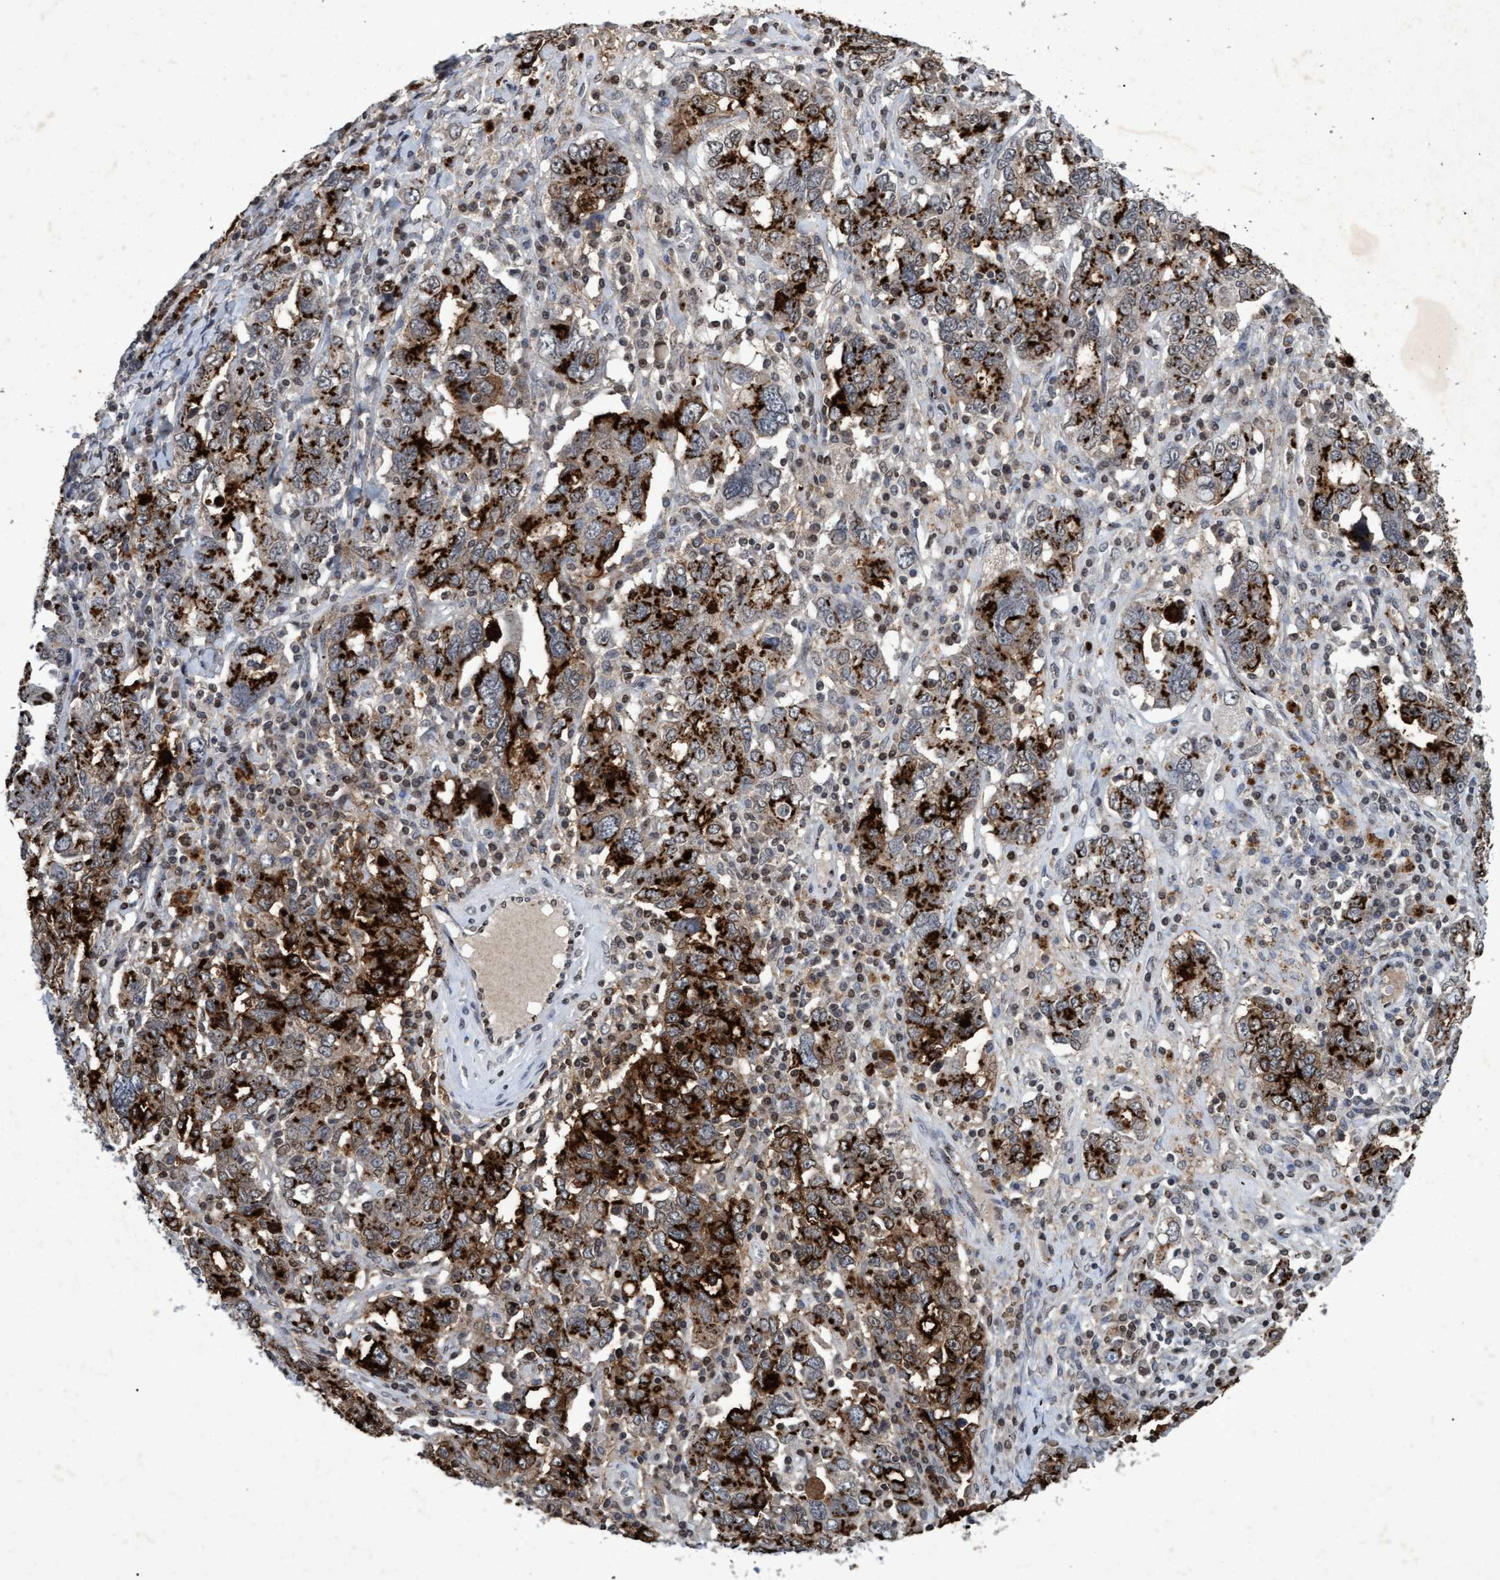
{"staining": {"intensity": "strong", "quantity": "25%-75%", "location": "cytoplasmic/membranous"}, "tissue": "ovarian cancer", "cell_type": "Tumor cells", "image_type": "cancer", "snomed": [{"axis": "morphology", "description": "Carcinoma, endometroid"}, {"axis": "topography", "description": "Ovary"}], "caption": "Immunohistochemistry (IHC) photomicrograph of ovarian endometroid carcinoma stained for a protein (brown), which shows high levels of strong cytoplasmic/membranous positivity in about 25%-75% of tumor cells.", "gene": "GALC", "patient": {"sex": "female", "age": 62}}